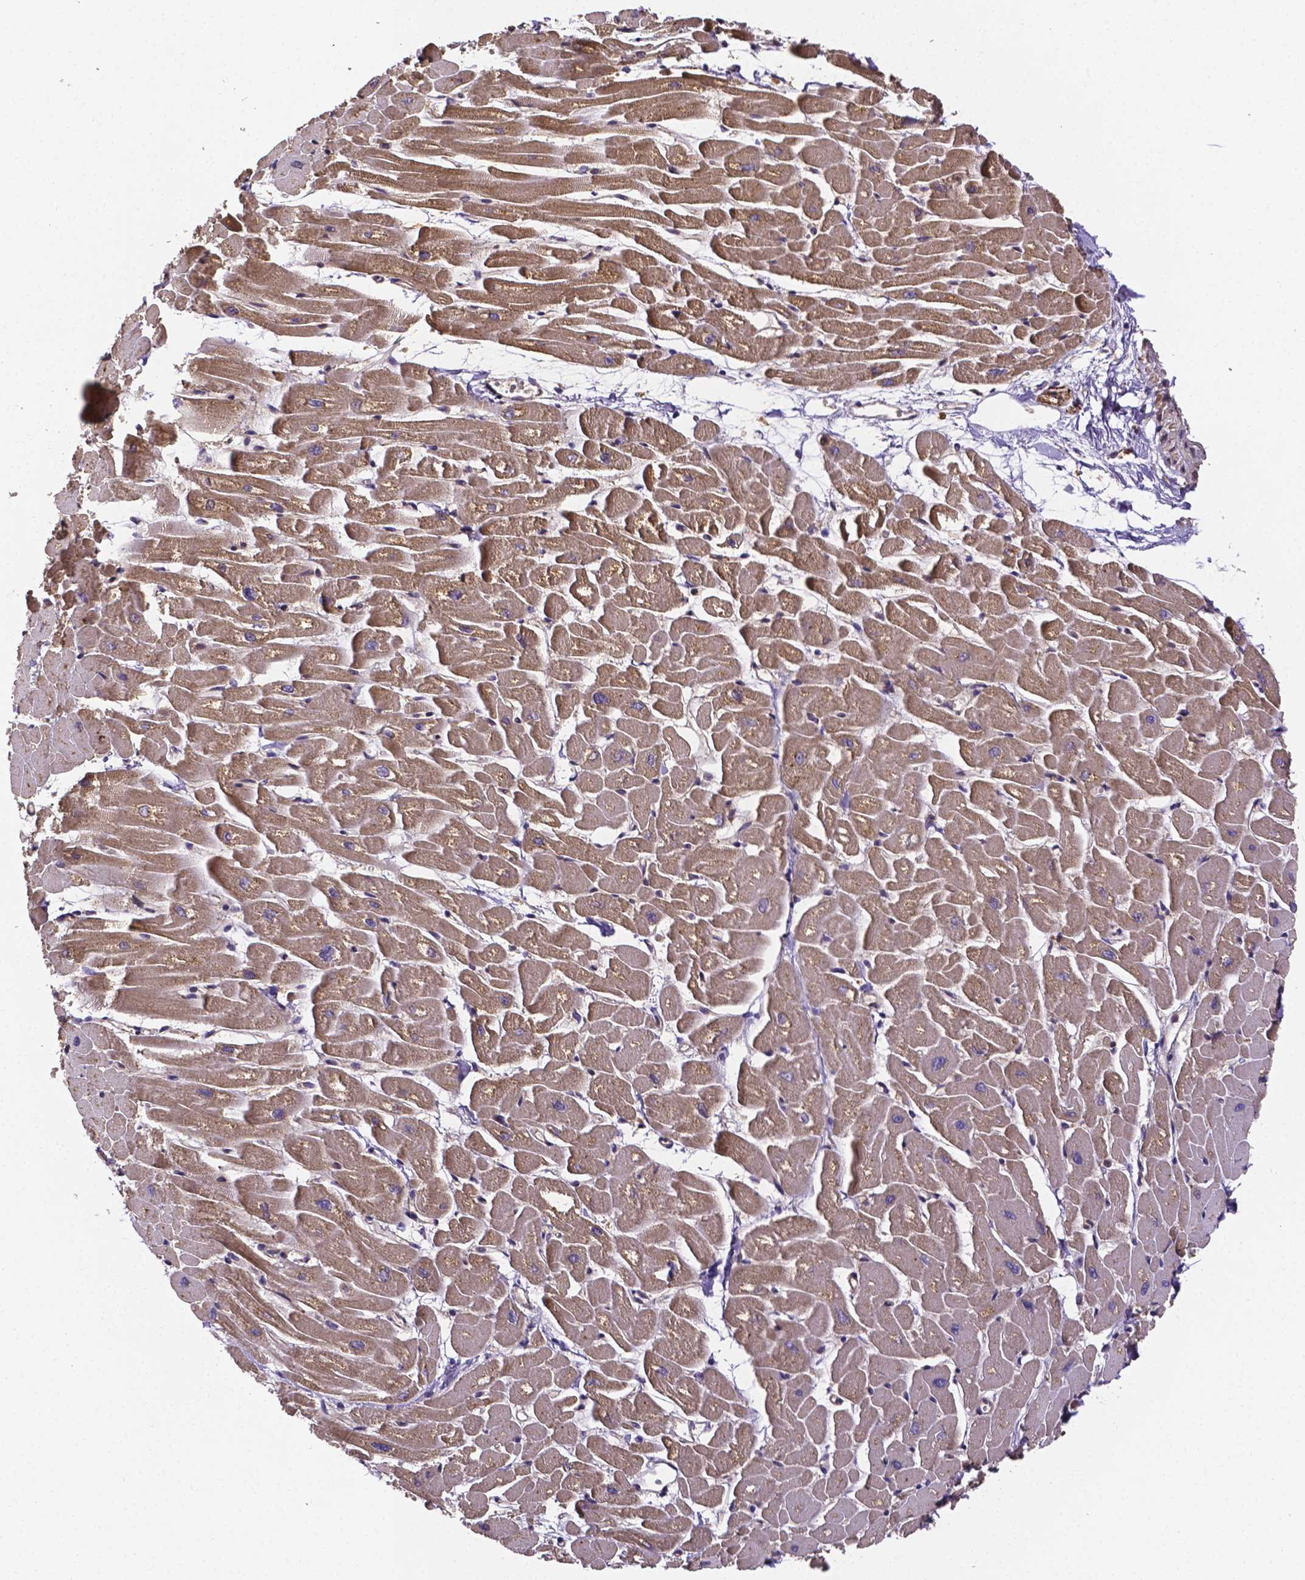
{"staining": {"intensity": "weak", "quantity": ">75%", "location": "cytoplasmic/membranous"}, "tissue": "heart muscle", "cell_type": "Cardiomyocytes", "image_type": "normal", "snomed": [{"axis": "morphology", "description": "Normal tissue, NOS"}, {"axis": "topography", "description": "Heart"}], "caption": "DAB (3,3'-diaminobenzidine) immunohistochemical staining of unremarkable heart muscle reveals weak cytoplasmic/membranous protein staining in about >75% of cardiomyocytes.", "gene": "RNF123", "patient": {"sex": "male", "age": 57}}